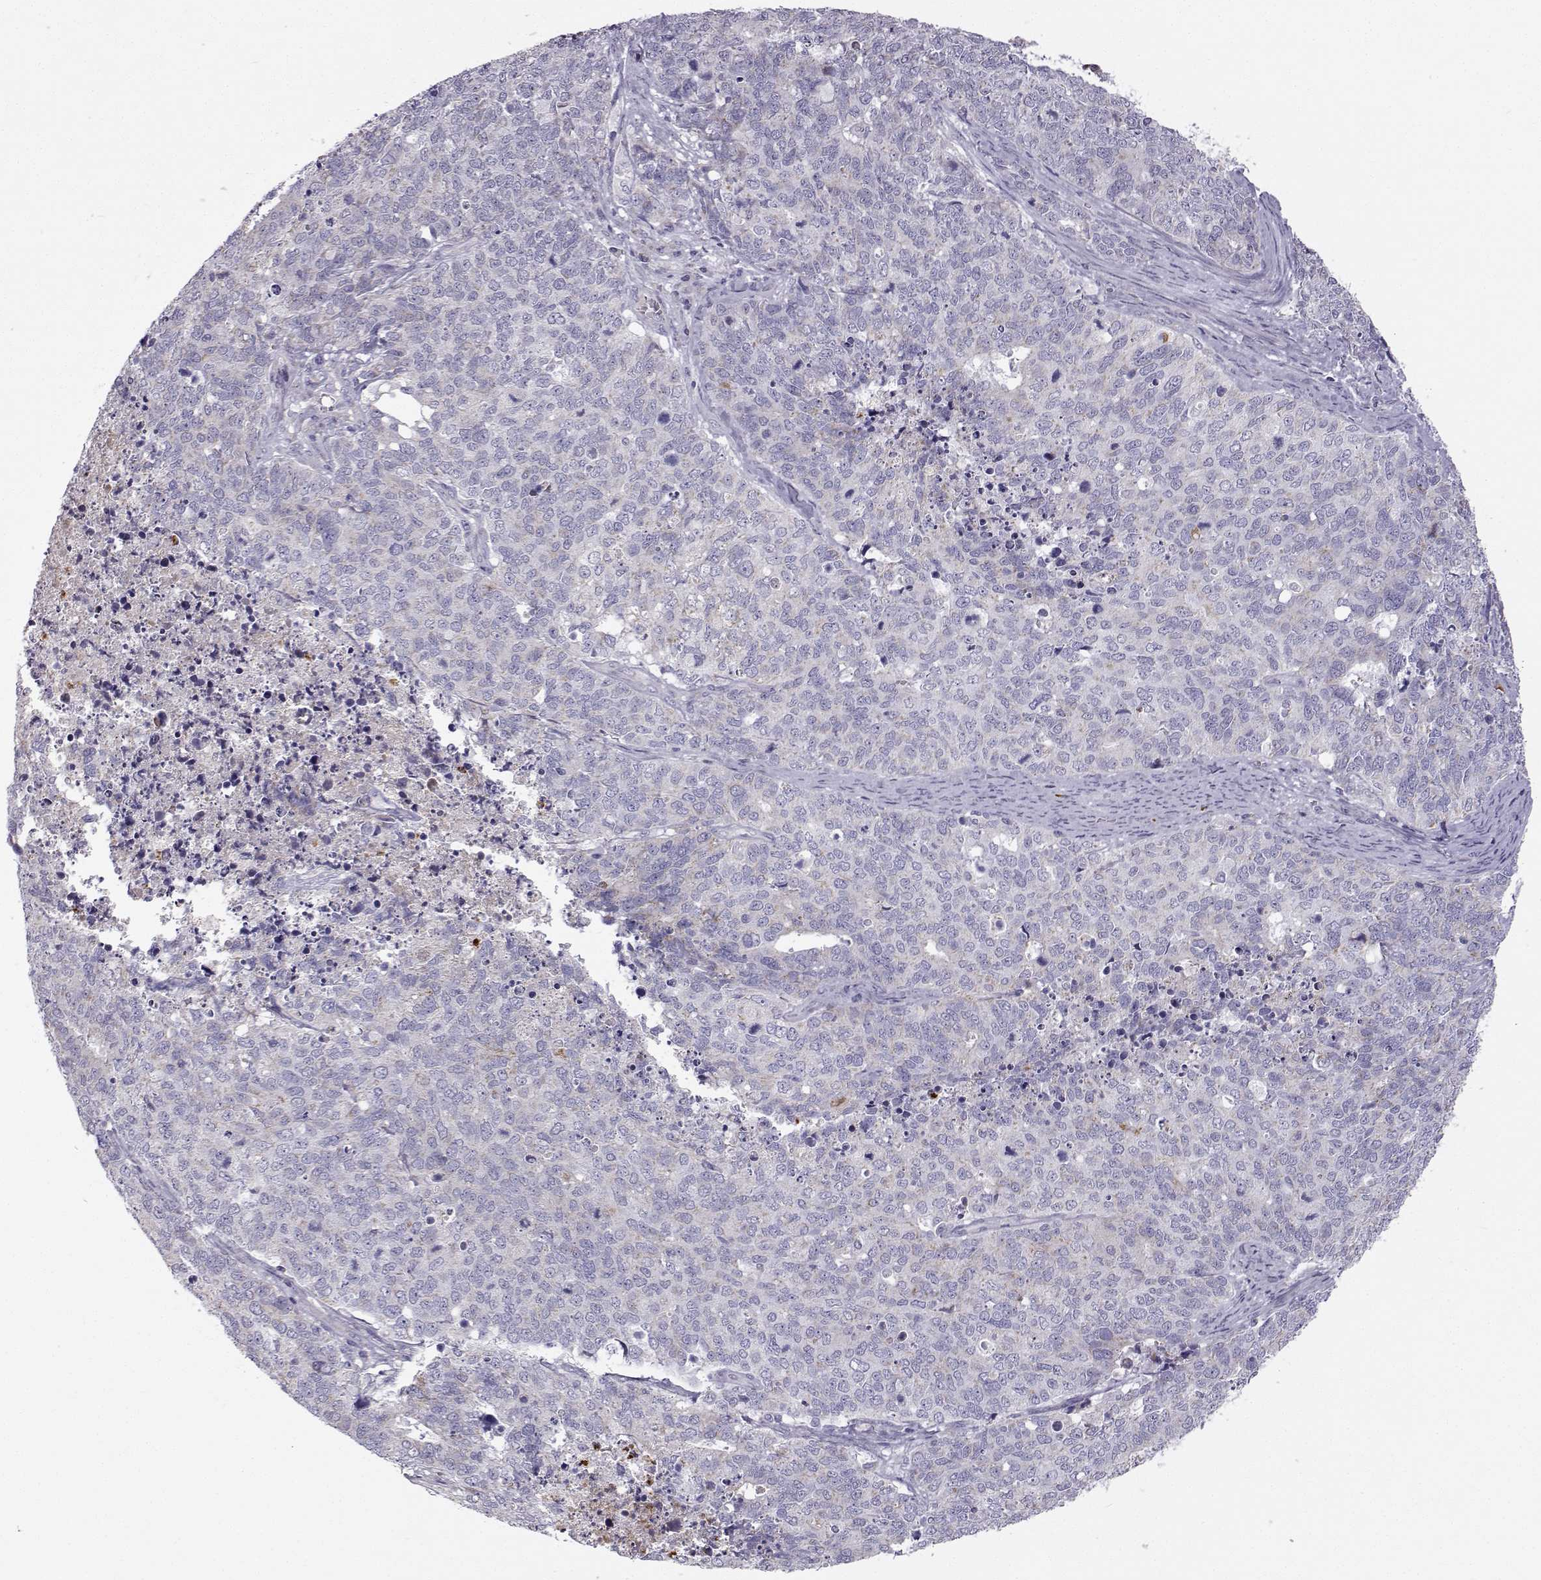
{"staining": {"intensity": "negative", "quantity": "none", "location": "none"}, "tissue": "cervical cancer", "cell_type": "Tumor cells", "image_type": "cancer", "snomed": [{"axis": "morphology", "description": "Adenocarcinoma, NOS"}, {"axis": "topography", "description": "Cervix"}], "caption": "Immunohistochemistry photomicrograph of neoplastic tissue: human adenocarcinoma (cervical) stained with DAB (3,3'-diaminobenzidine) exhibits no significant protein positivity in tumor cells. (DAB (3,3'-diaminobenzidine) immunohistochemistry visualized using brightfield microscopy, high magnification).", "gene": "CLN6", "patient": {"sex": "female", "age": 63}}